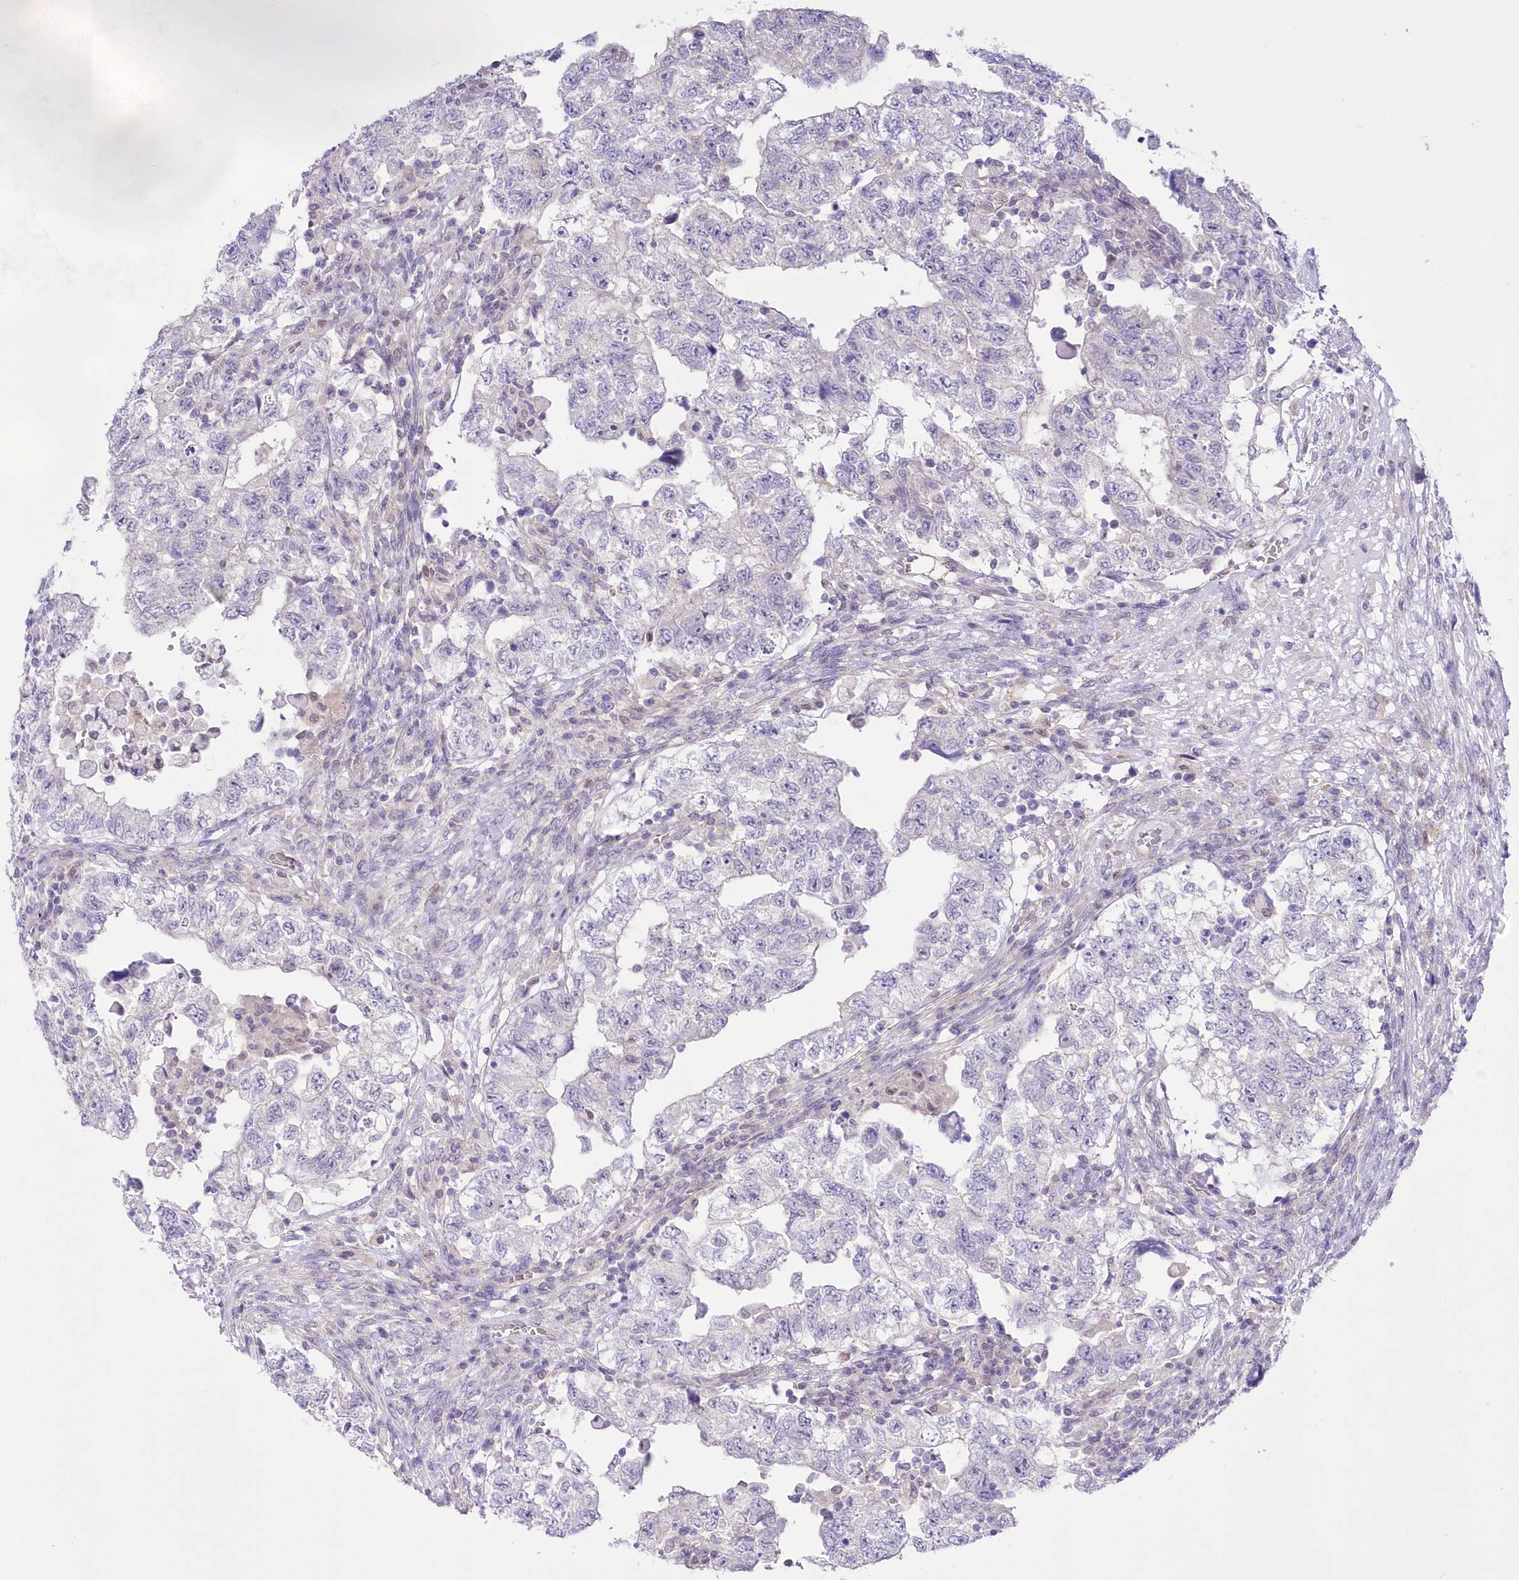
{"staining": {"intensity": "negative", "quantity": "none", "location": "none"}, "tissue": "testis cancer", "cell_type": "Tumor cells", "image_type": "cancer", "snomed": [{"axis": "morphology", "description": "Carcinoma, Embryonal, NOS"}, {"axis": "topography", "description": "Testis"}], "caption": "This is a histopathology image of IHC staining of embryonal carcinoma (testis), which shows no staining in tumor cells. The staining was performed using DAB (3,3'-diaminobenzidine) to visualize the protein expression in brown, while the nuclei were stained in blue with hematoxylin (Magnification: 20x).", "gene": "UBA6", "patient": {"sex": "male", "age": 36}}